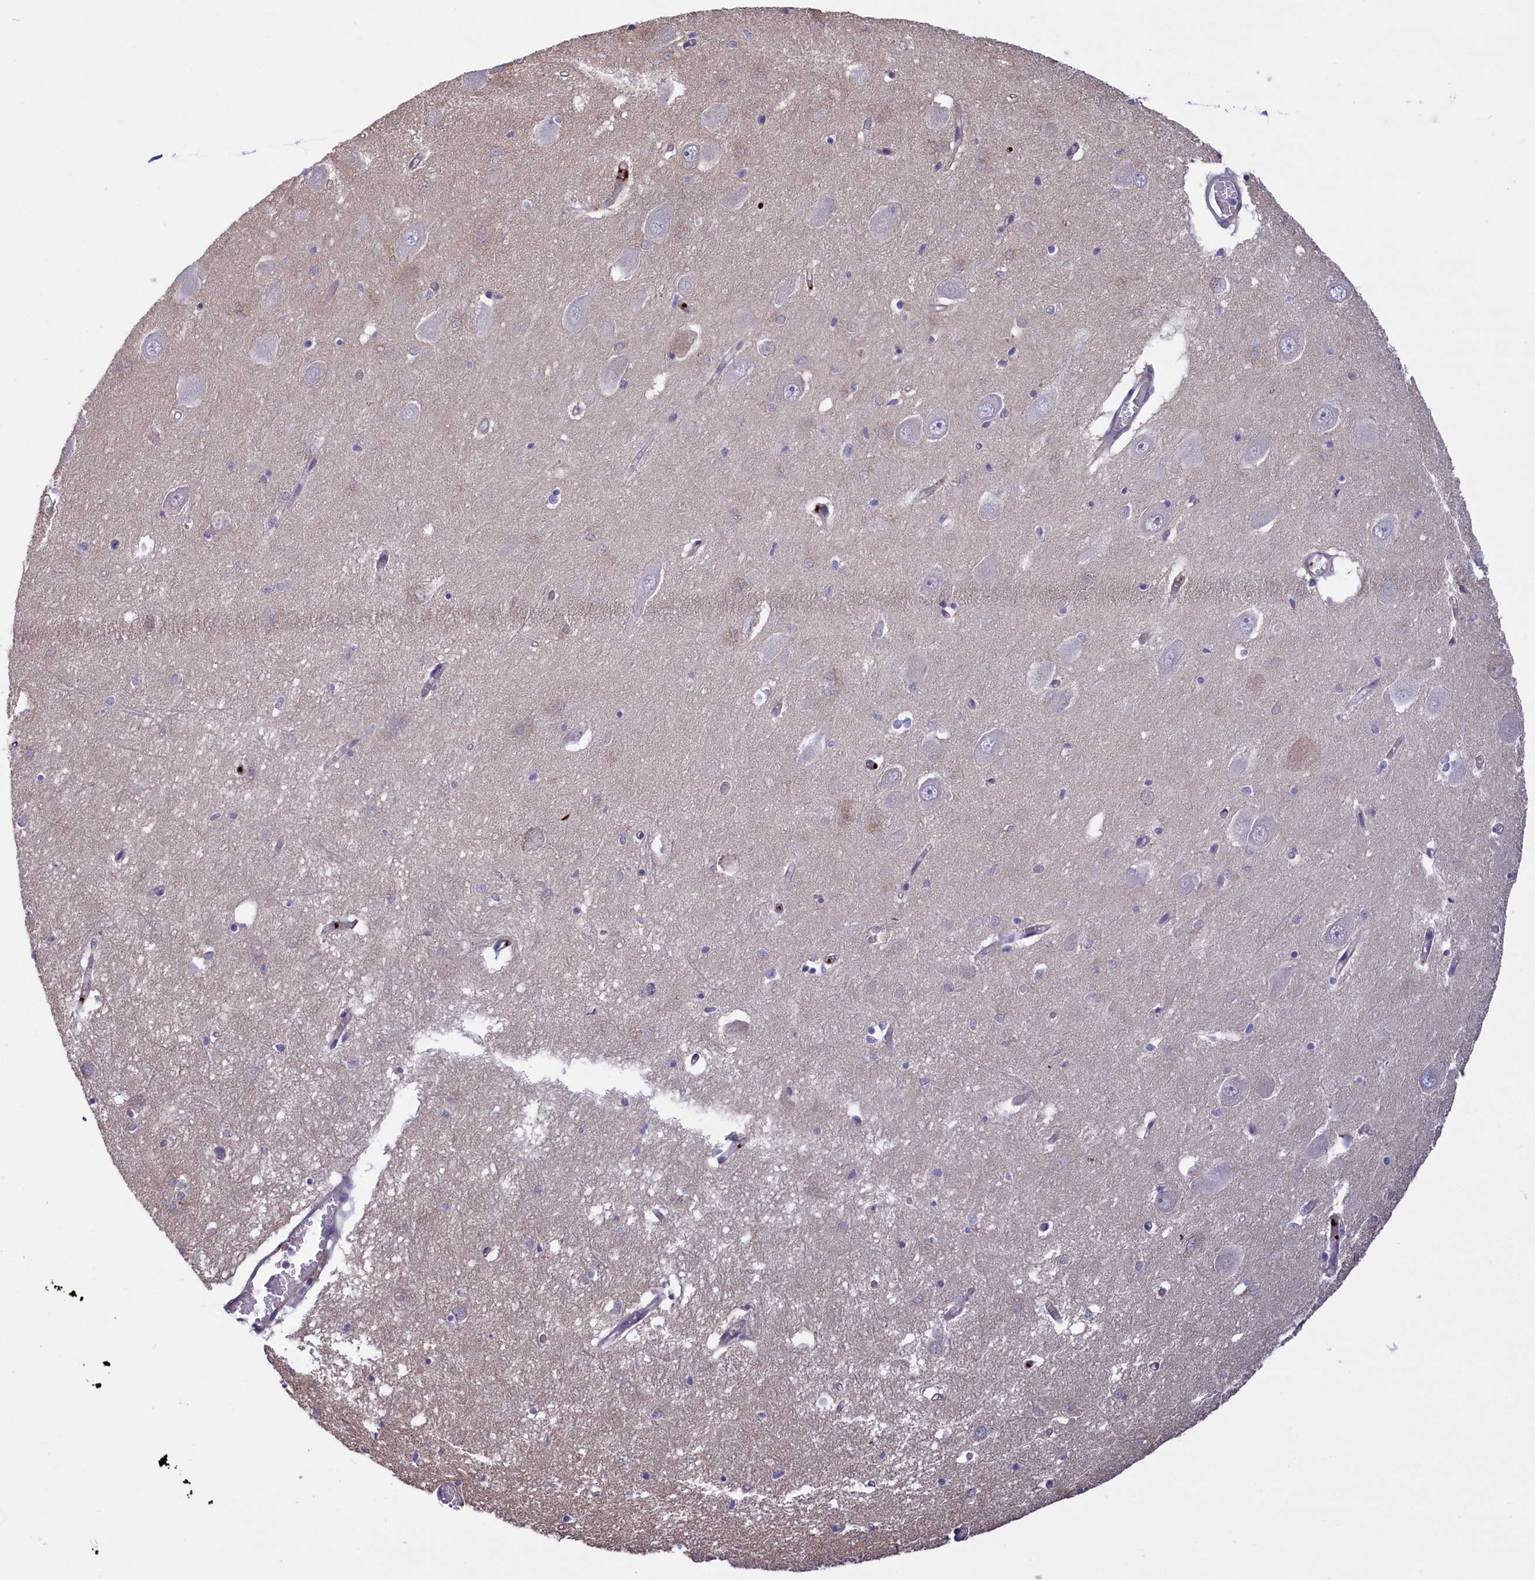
{"staining": {"intensity": "negative", "quantity": "none", "location": "none"}, "tissue": "hippocampus", "cell_type": "Glial cells", "image_type": "normal", "snomed": [{"axis": "morphology", "description": "Normal tissue, NOS"}, {"axis": "topography", "description": "Hippocampus"}], "caption": "Immunohistochemistry image of unremarkable hippocampus: human hippocampus stained with DAB (3,3'-diaminobenzidine) demonstrates no significant protein positivity in glial cells.", "gene": "HEATR3", "patient": {"sex": "male", "age": 70}}